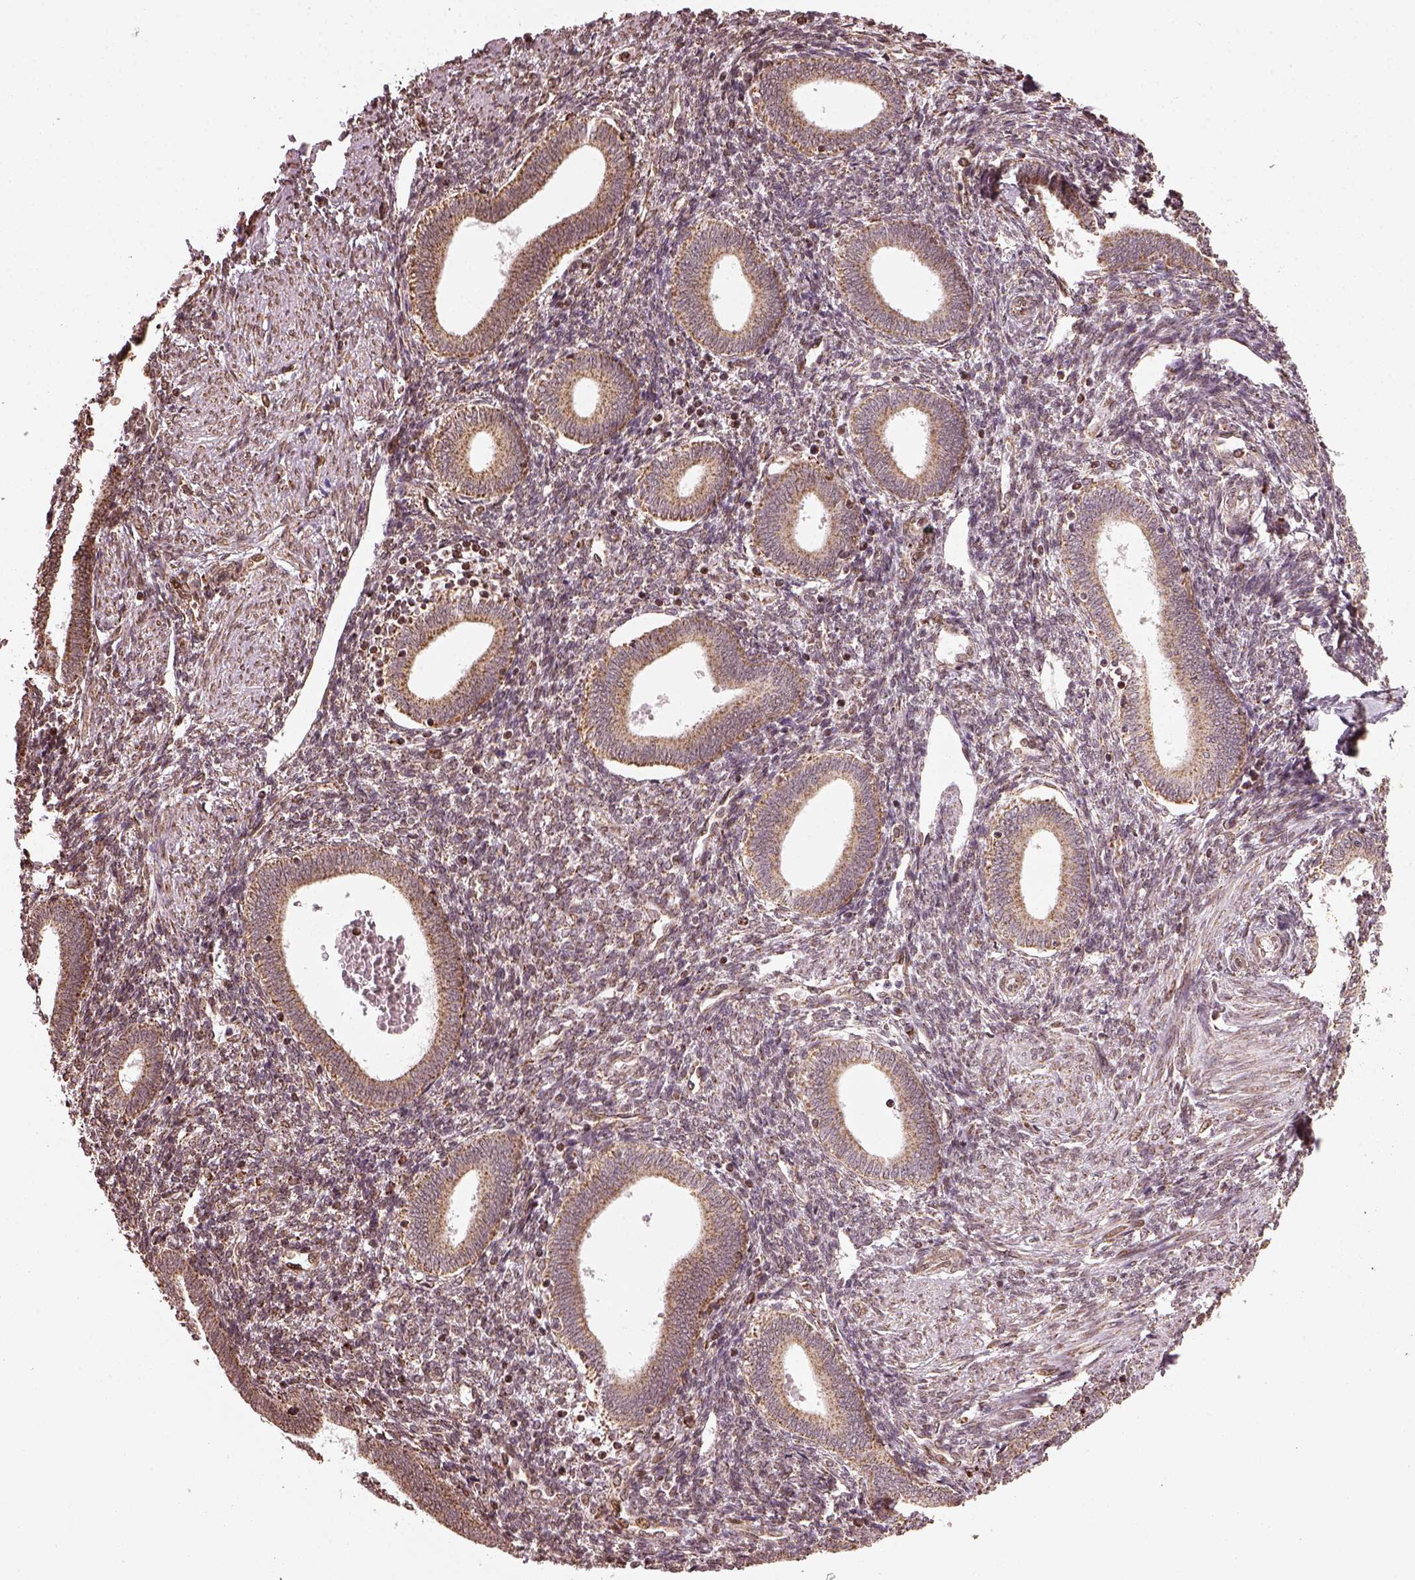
{"staining": {"intensity": "negative", "quantity": "none", "location": "none"}, "tissue": "endometrium", "cell_type": "Cells in endometrial stroma", "image_type": "normal", "snomed": [{"axis": "morphology", "description": "Normal tissue, NOS"}, {"axis": "topography", "description": "Endometrium"}], "caption": "Cells in endometrial stroma are negative for protein expression in benign human endometrium.", "gene": "ACOT2", "patient": {"sex": "female", "age": 42}}